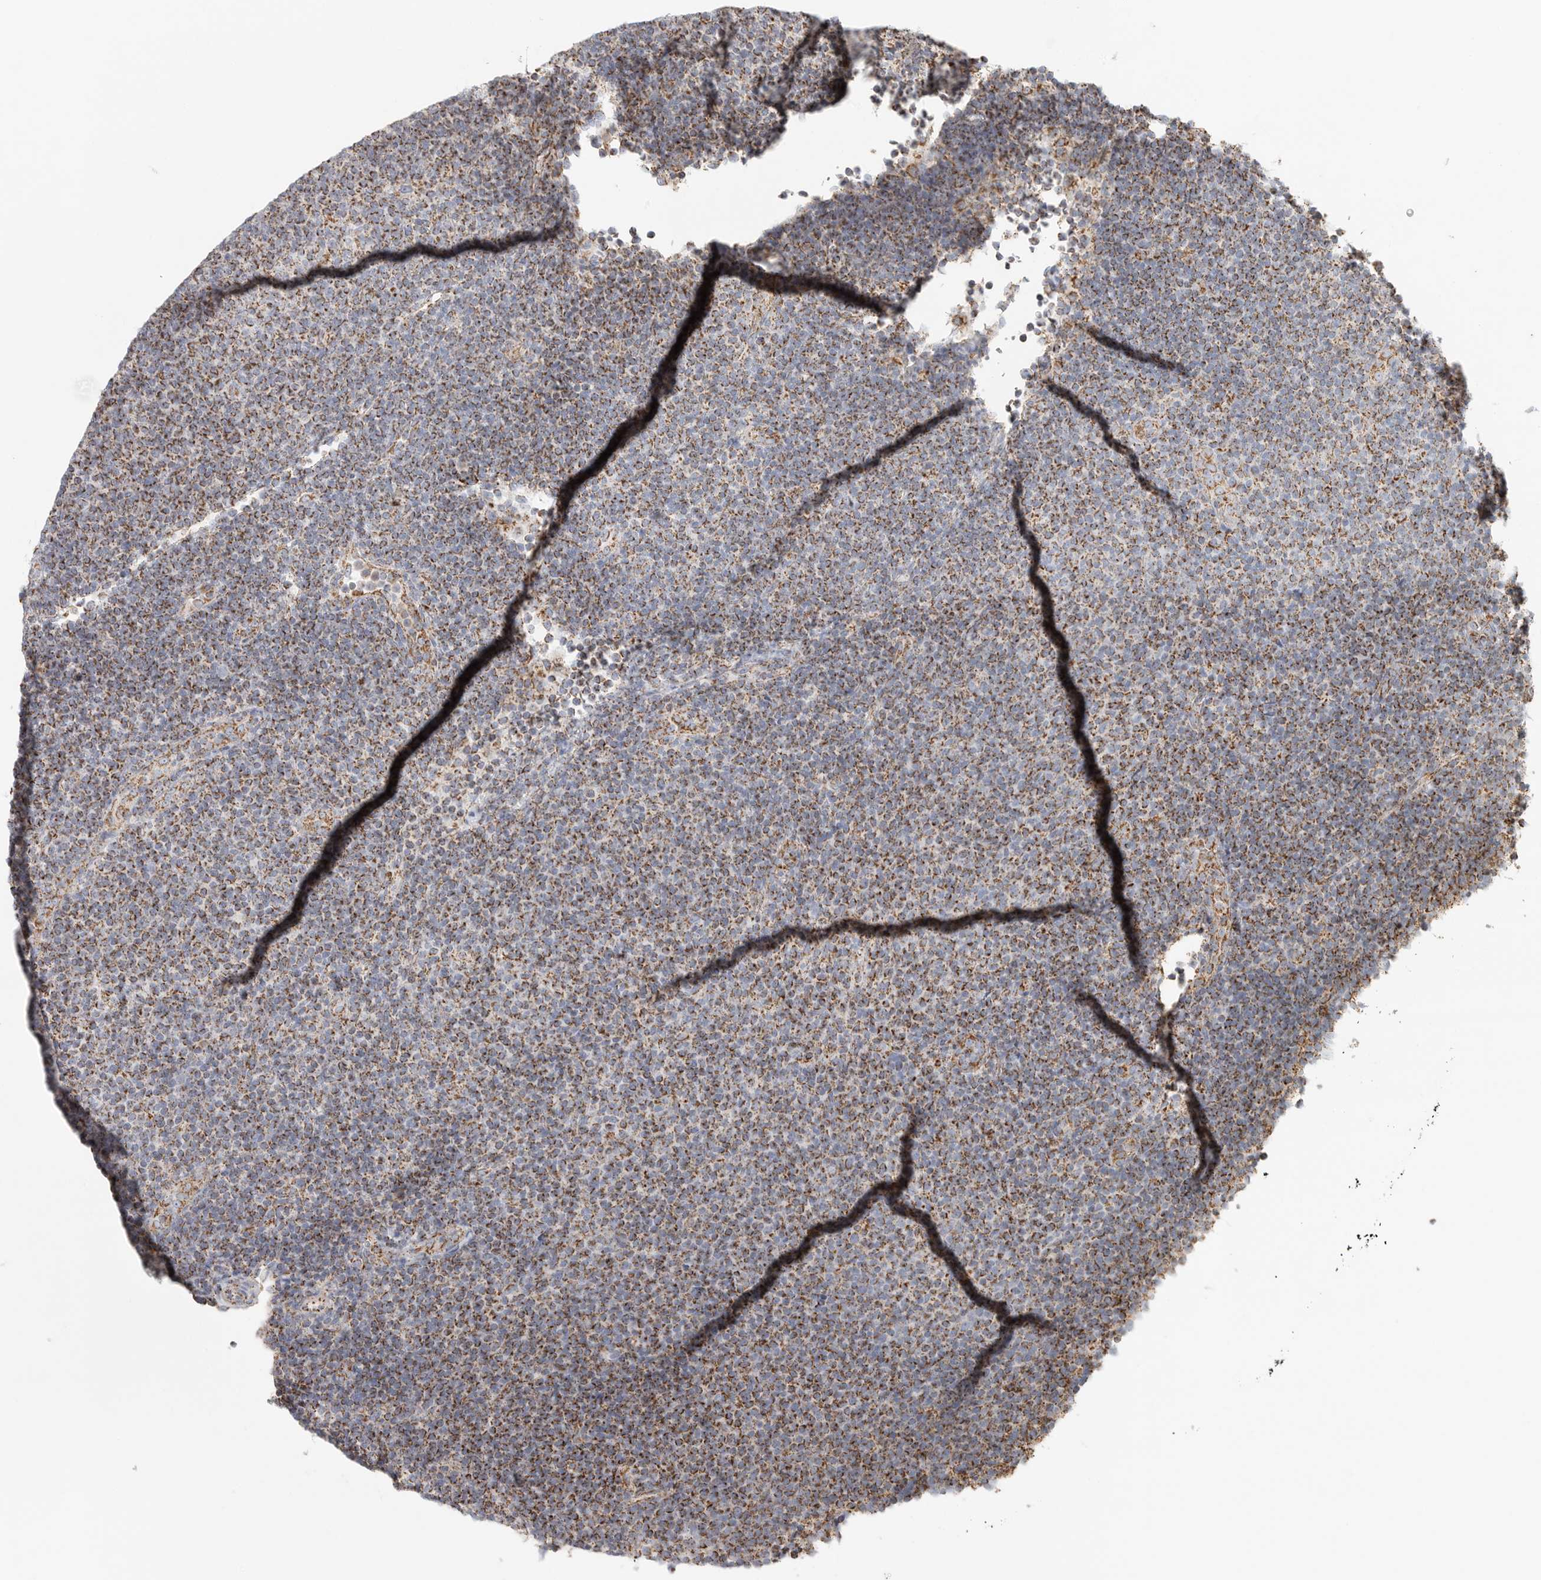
{"staining": {"intensity": "moderate", "quantity": ">75%", "location": "cytoplasmic/membranous"}, "tissue": "lymphoma", "cell_type": "Tumor cells", "image_type": "cancer", "snomed": [{"axis": "morphology", "description": "Malignant lymphoma, non-Hodgkin's type, Low grade"}, {"axis": "topography", "description": "Lymph node"}], "caption": "A brown stain shows moderate cytoplasmic/membranous staining of a protein in lymphoma tumor cells.", "gene": "SLC25A26", "patient": {"sex": "male", "age": 66}}